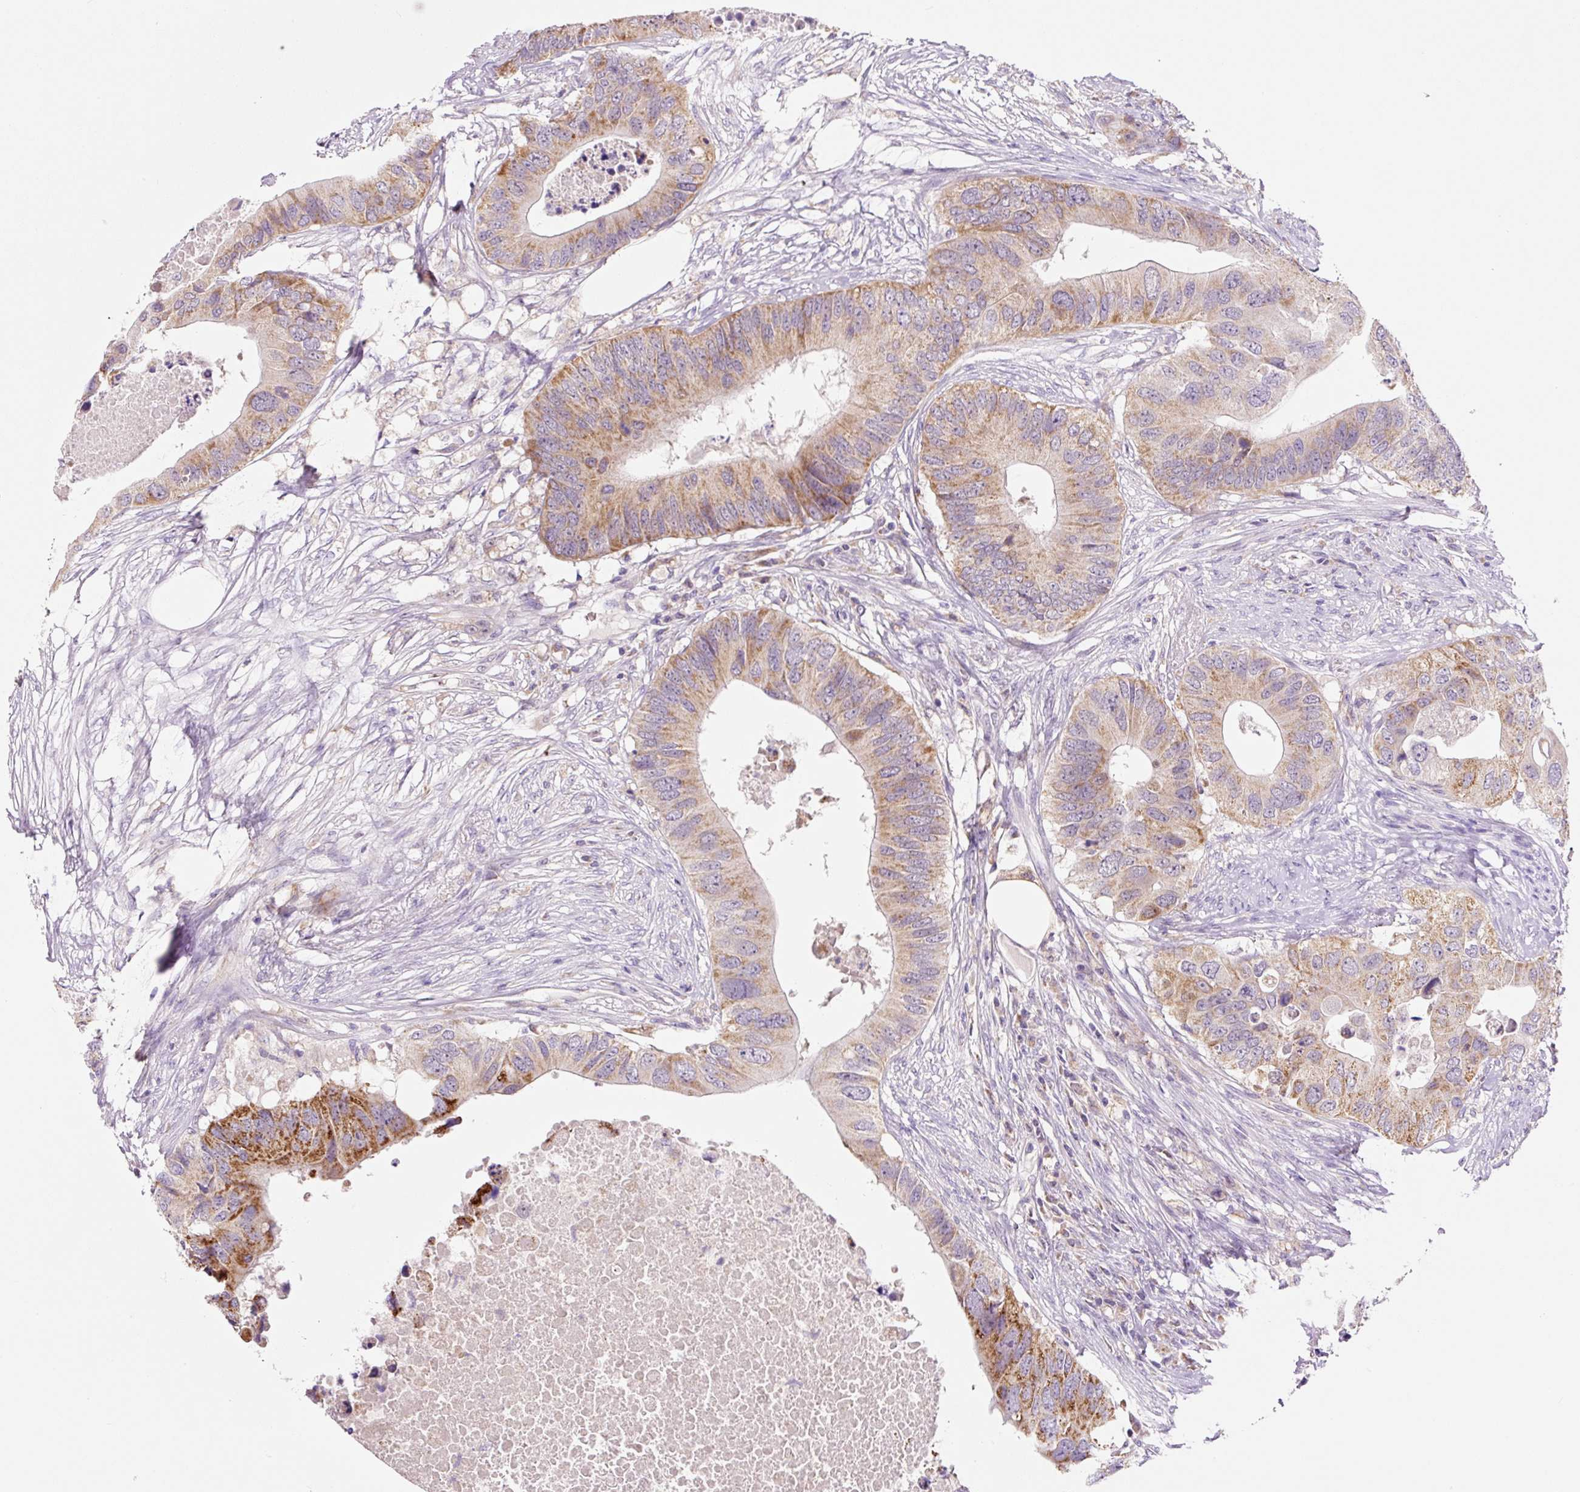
{"staining": {"intensity": "strong", "quantity": "25%-75%", "location": "cytoplasmic/membranous"}, "tissue": "colorectal cancer", "cell_type": "Tumor cells", "image_type": "cancer", "snomed": [{"axis": "morphology", "description": "Adenocarcinoma, NOS"}, {"axis": "topography", "description": "Colon"}], "caption": "Tumor cells show high levels of strong cytoplasmic/membranous expression in approximately 25%-75% of cells in human adenocarcinoma (colorectal).", "gene": "PCK2", "patient": {"sex": "male", "age": 71}}